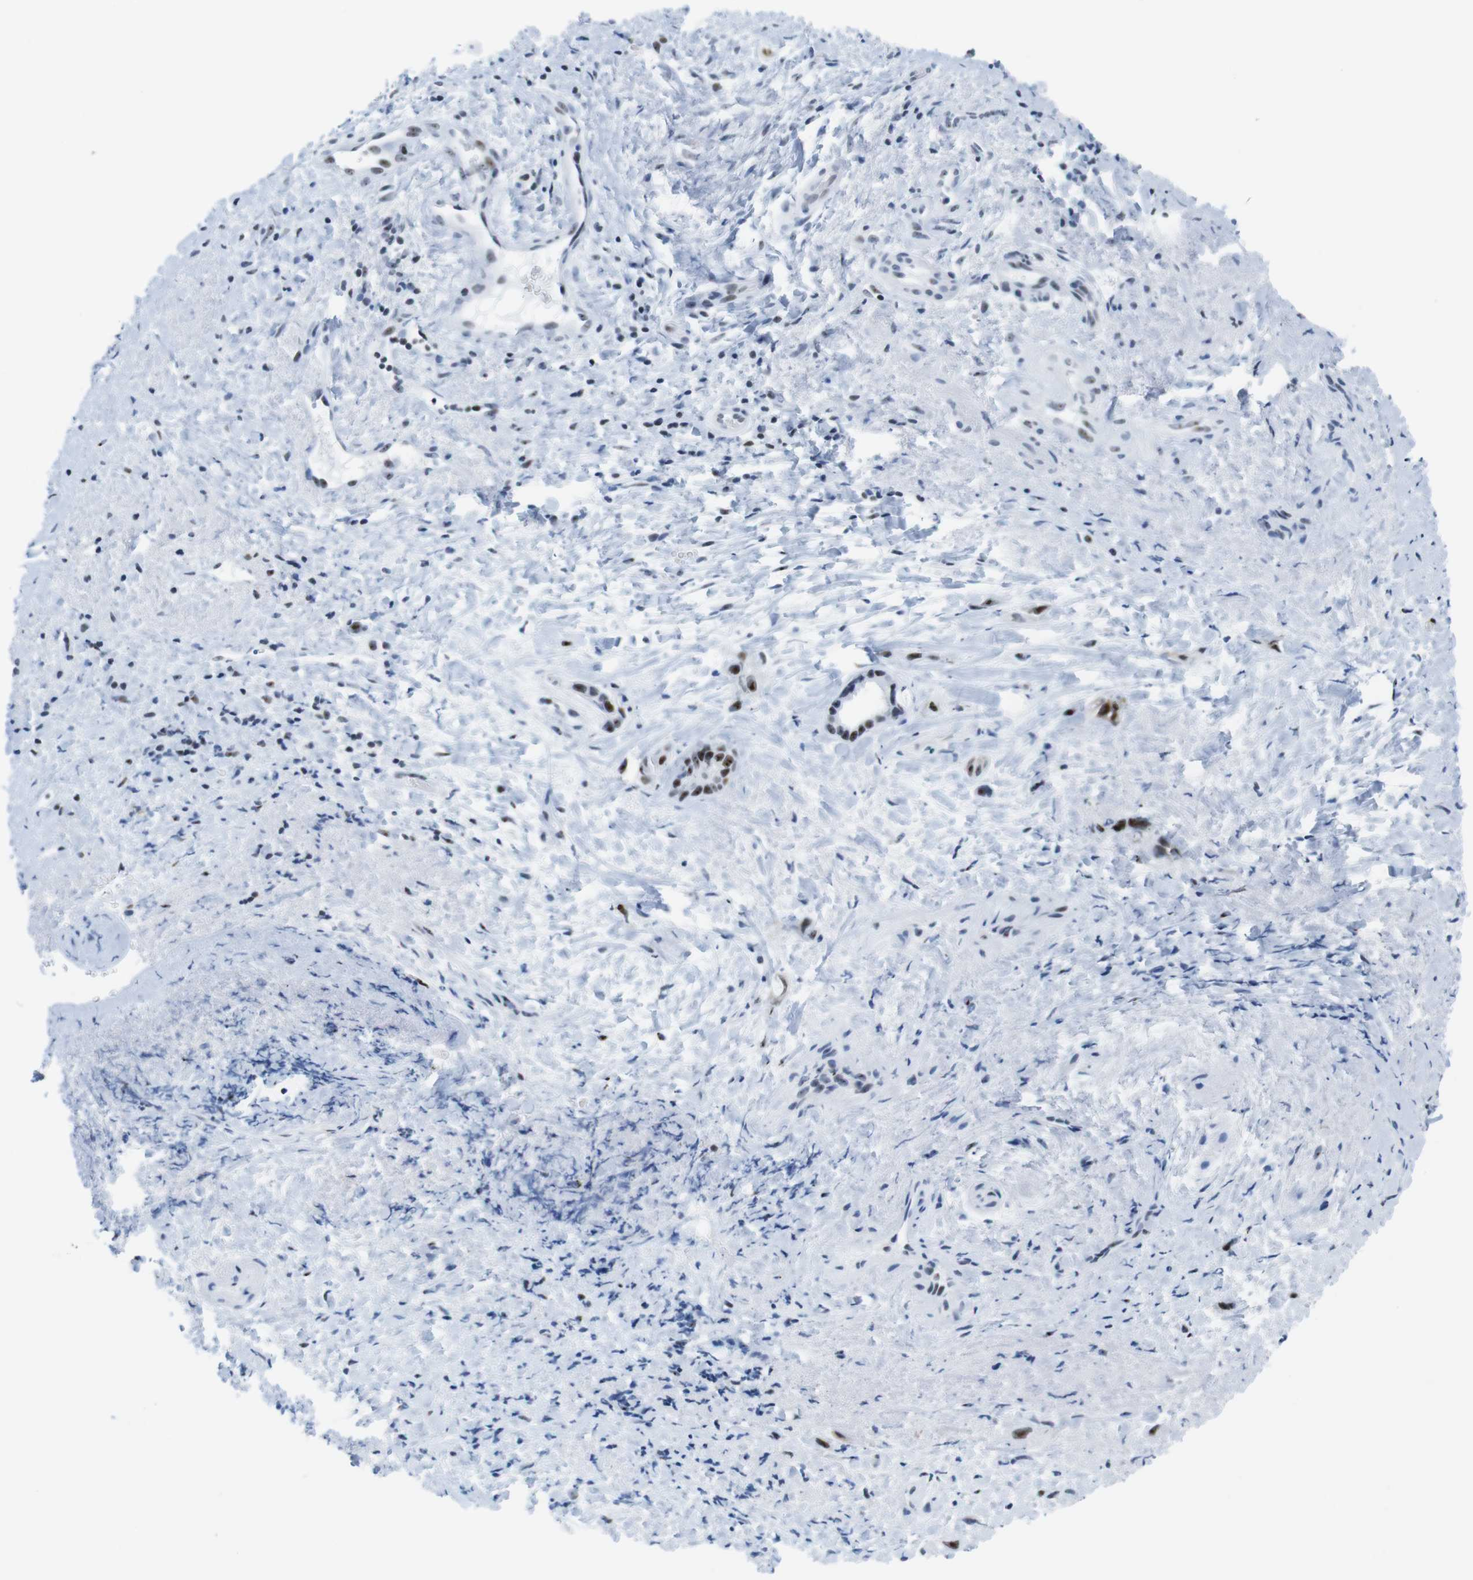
{"staining": {"intensity": "moderate", "quantity": ">75%", "location": "nuclear"}, "tissue": "liver cancer", "cell_type": "Tumor cells", "image_type": "cancer", "snomed": [{"axis": "morphology", "description": "Cholangiocarcinoma"}, {"axis": "topography", "description": "Liver"}], "caption": "A high-resolution micrograph shows IHC staining of cholangiocarcinoma (liver), which displays moderate nuclear positivity in about >75% of tumor cells. (DAB IHC with brightfield microscopy, high magnification).", "gene": "NIFK", "patient": {"sex": "female", "age": 65}}